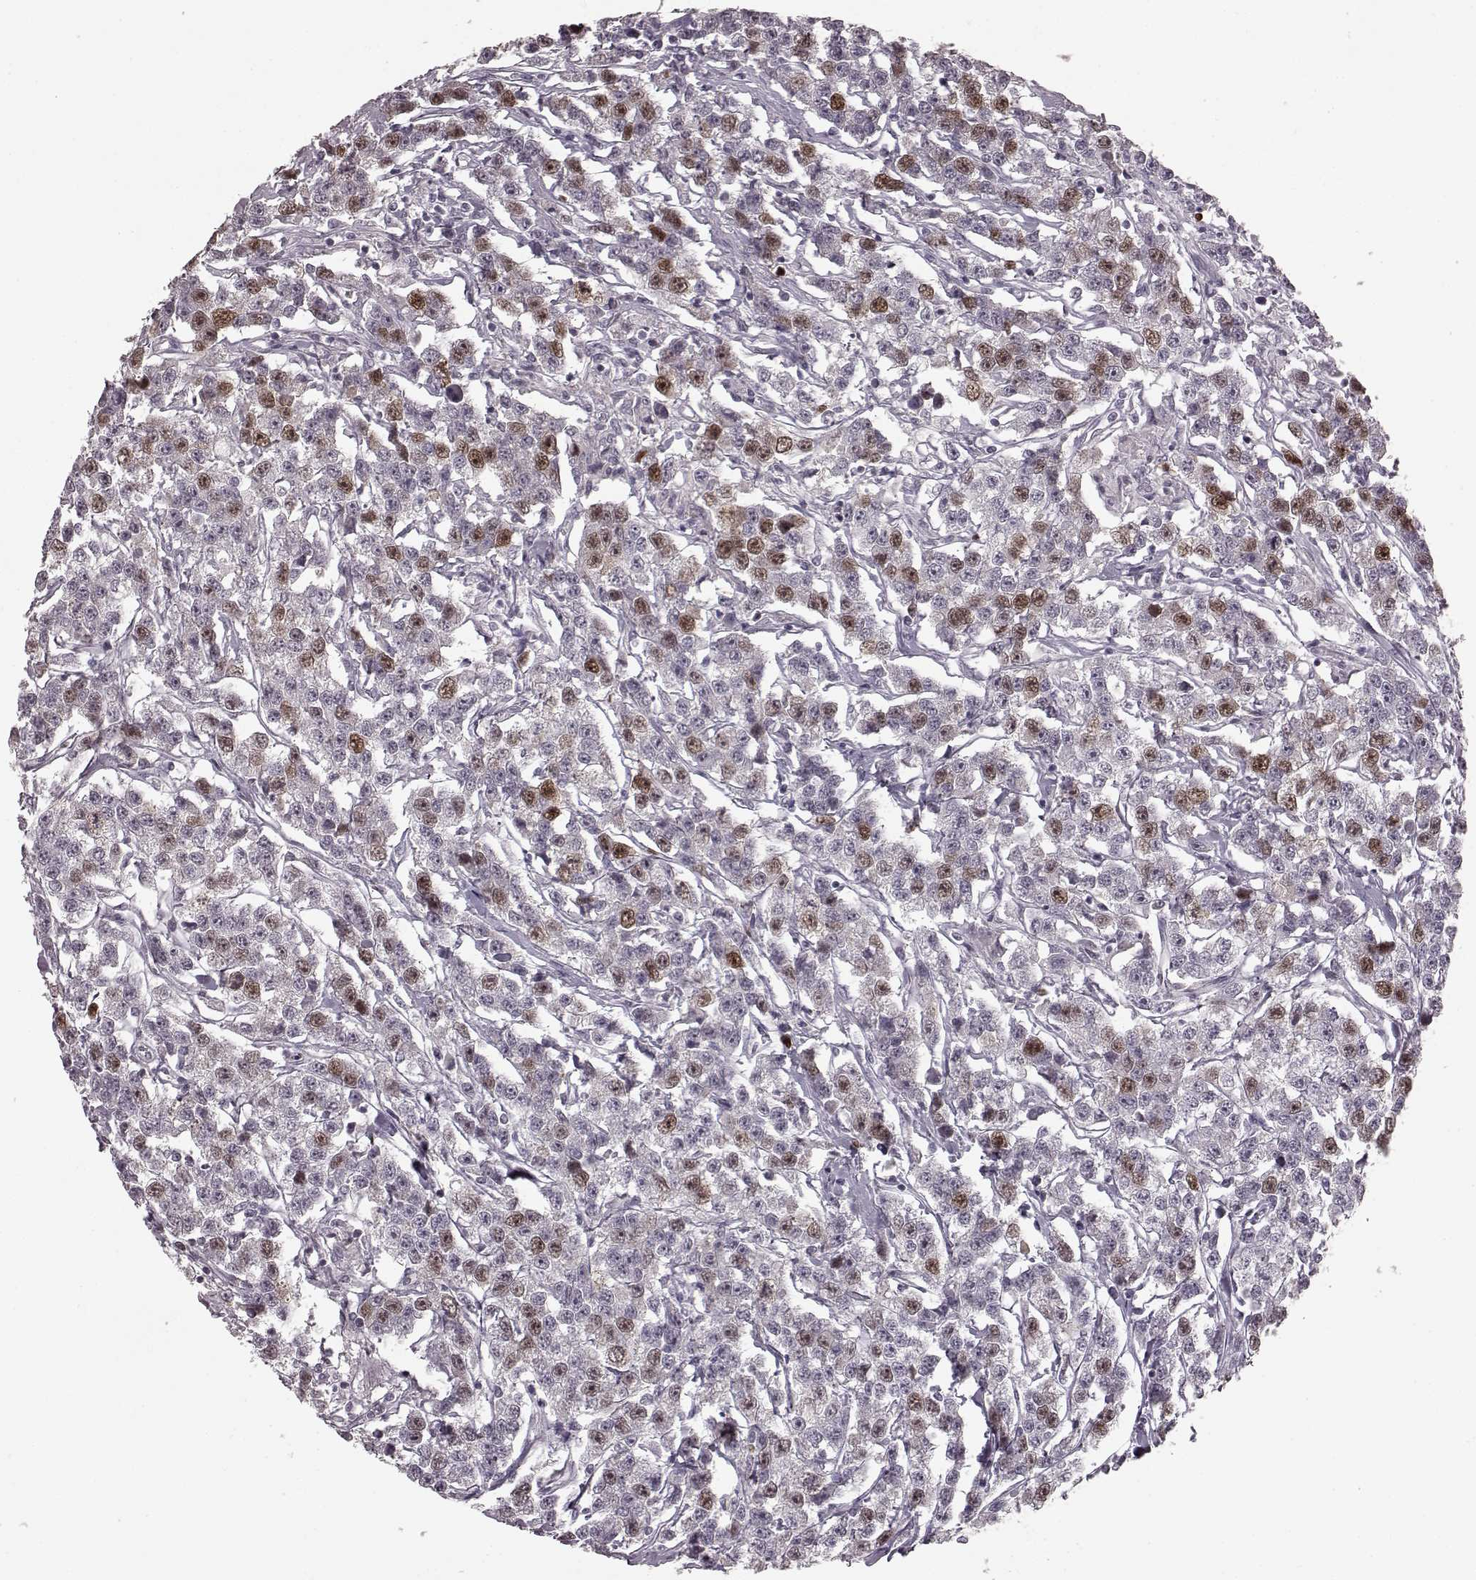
{"staining": {"intensity": "moderate", "quantity": "<25%", "location": "nuclear"}, "tissue": "testis cancer", "cell_type": "Tumor cells", "image_type": "cancer", "snomed": [{"axis": "morphology", "description": "Seminoma, NOS"}, {"axis": "topography", "description": "Testis"}], "caption": "Moderate nuclear protein staining is appreciated in approximately <25% of tumor cells in testis seminoma.", "gene": "CCNA2", "patient": {"sex": "male", "age": 59}}